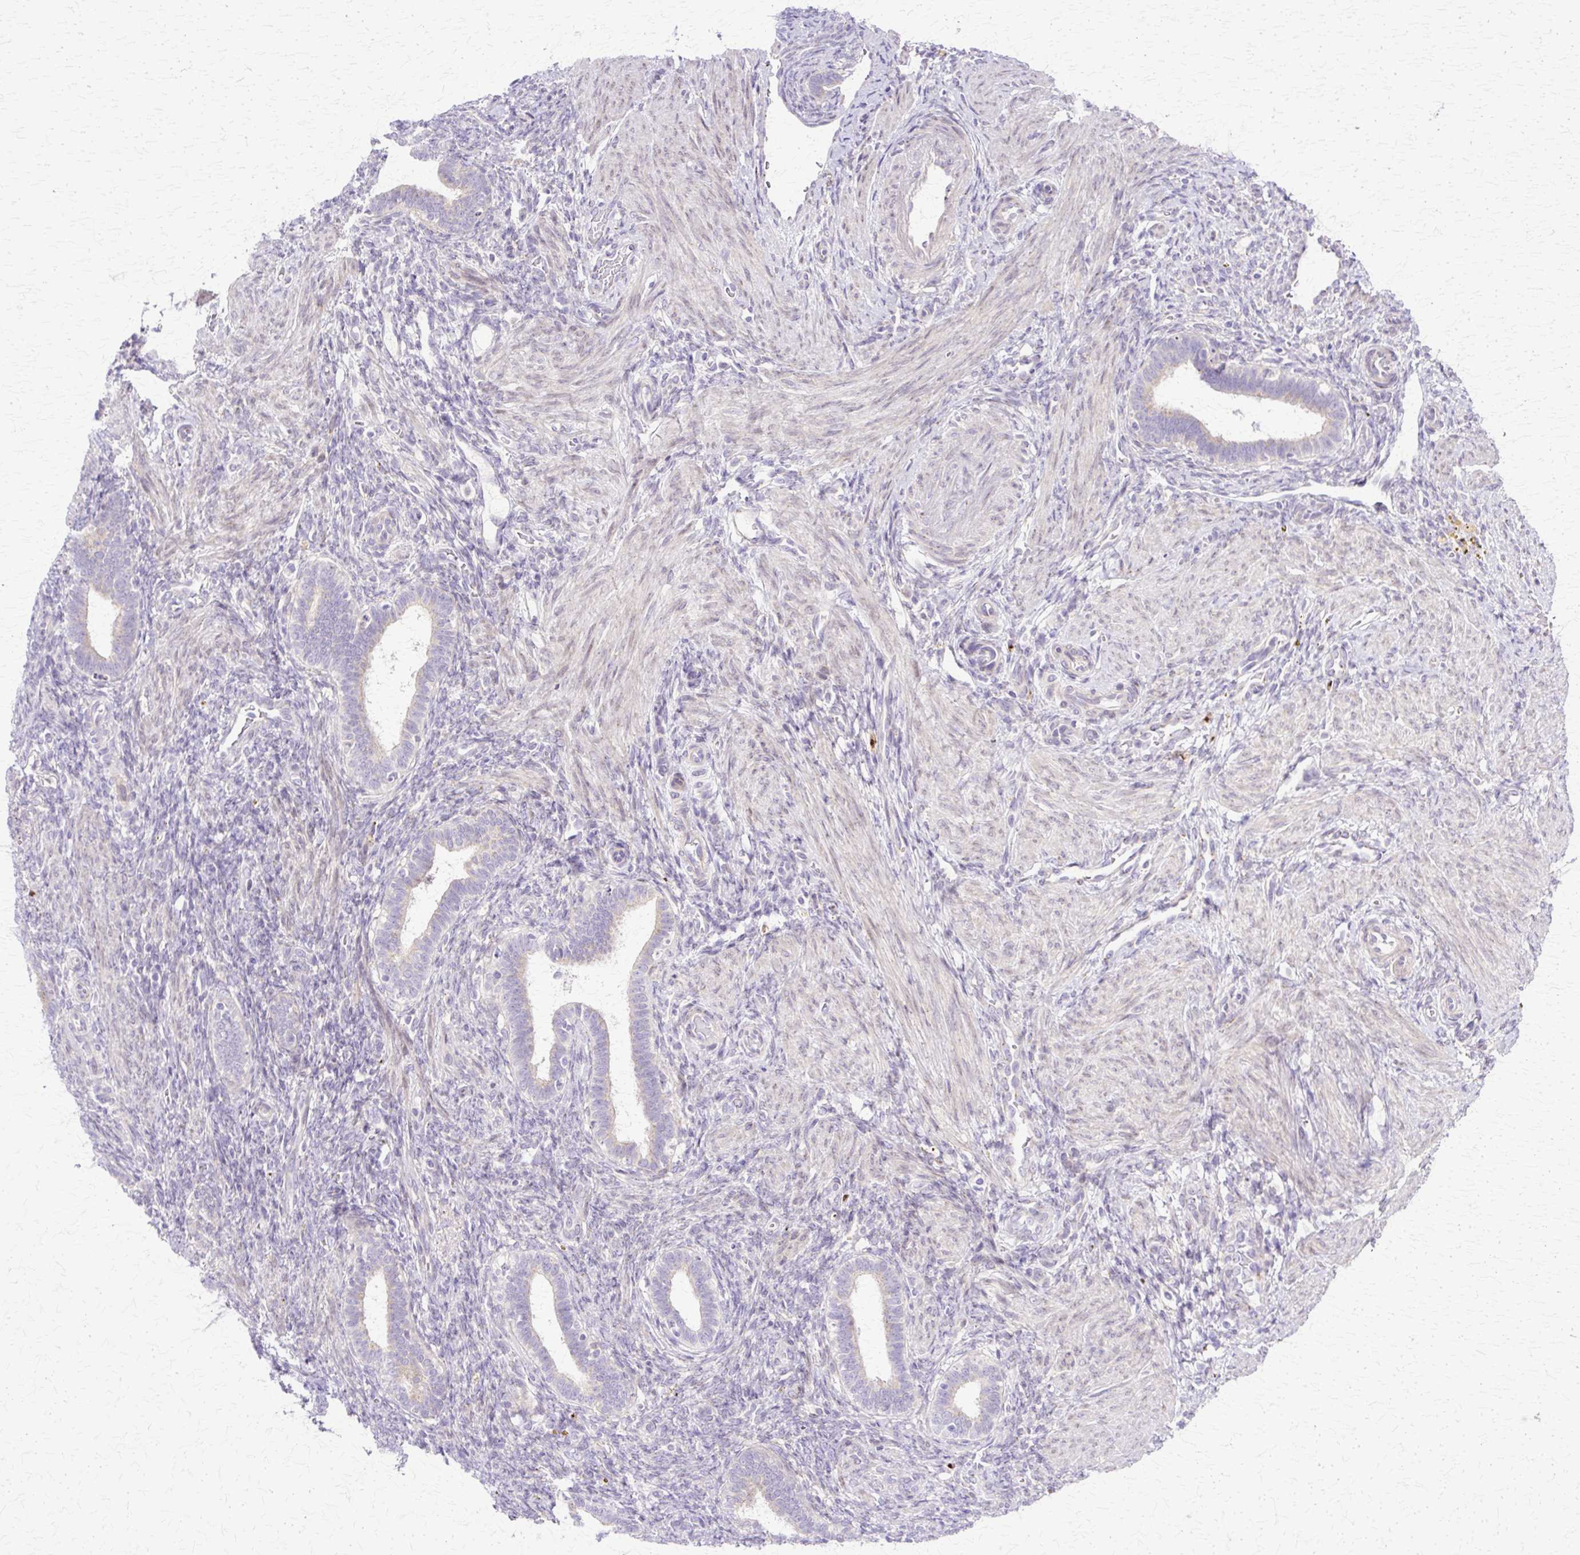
{"staining": {"intensity": "negative", "quantity": "none", "location": "none"}, "tissue": "endometrium", "cell_type": "Cells in endometrial stroma", "image_type": "normal", "snomed": [{"axis": "morphology", "description": "Normal tissue, NOS"}, {"axis": "topography", "description": "Endometrium"}], "caption": "This is a image of IHC staining of benign endometrium, which shows no staining in cells in endometrial stroma.", "gene": "TBC1D3B", "patient": {"sex": "female", "age": 34}}